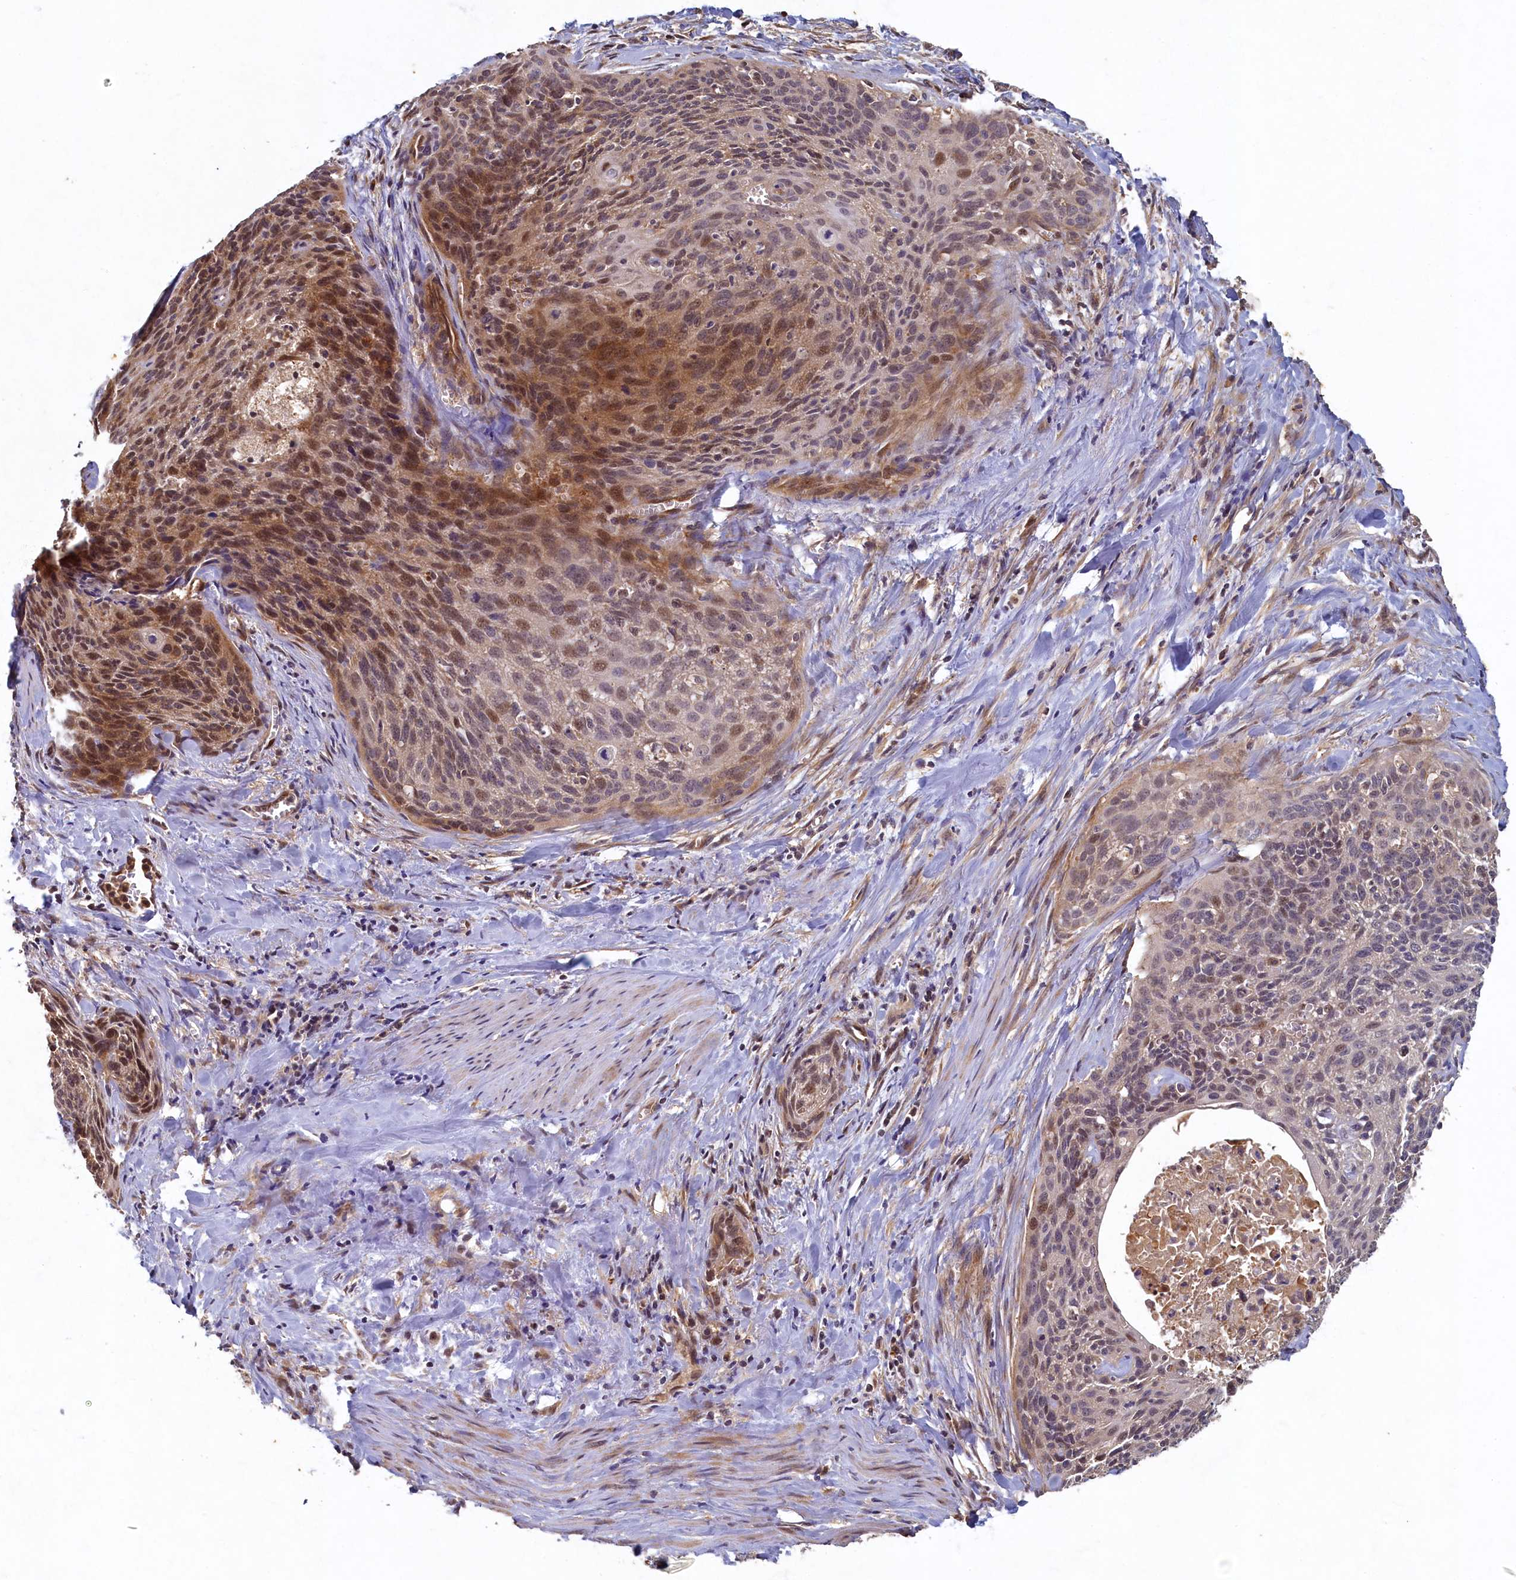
{"staining": {"intensity": "moderate", "quantity": "<25%", "location": "cytoplasmic/membranous,nuclear"}, "tissue": "cervical cancer", "cell_type": "Tumor cells", "image_type": "cancer", "snomed": [{"axis": "morphology", "description": "Squamous cell carcinoma, NOS"}, {"axis": "topography", "description": "Cervix"}], "caption": "A low amount of moderate cytoplasmic/membranous and nuclear staining is present in approximately <25% of tumor cells in cervical cancer (squamous cell carcinoma) tissue.", "gene": "LCMT2", "patient": {"sex": "female", "age": 55}}